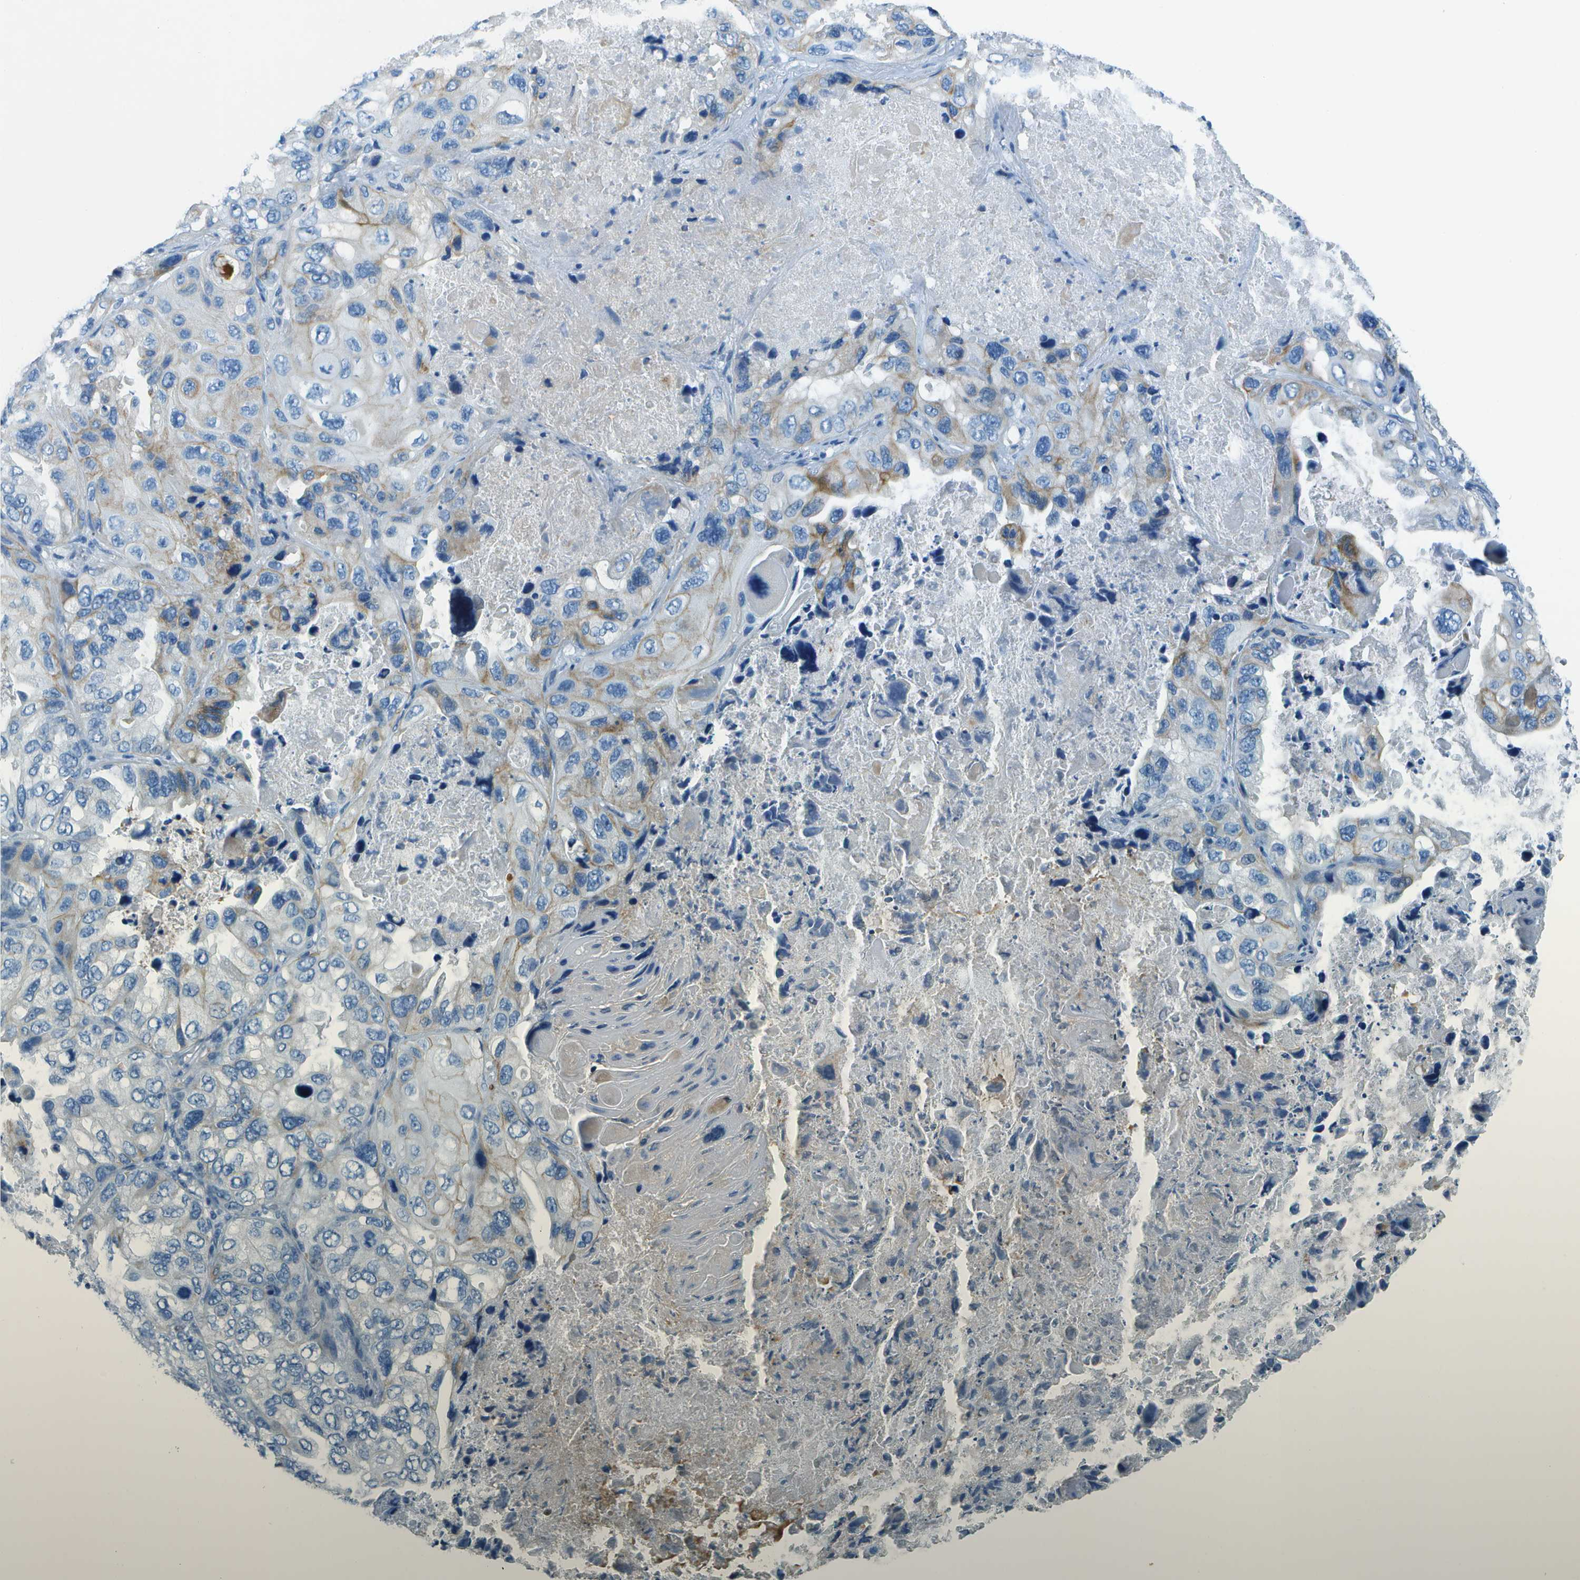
{"staining": {"intensity": "moderate", "quantity": "<25%", "location": "cytoplasmic/membranous"}, "tissue": "lung cancer", "cell_type": "Tumor cells", "image_type": "cancer", "snomed": [{"axis": "morphology", "description": "Squamous cell carcinoma, NOS"}, {"axis": "topography", "description": "Lung"}], "caption": "IHC of squamous cell carcinoma (lung) shows low levels of moderate cytoplasmic/membranous expression in about <25% of tumor cells.", "gene": "SLC16A10", "patient": {"sex": "female", "age": 73}}